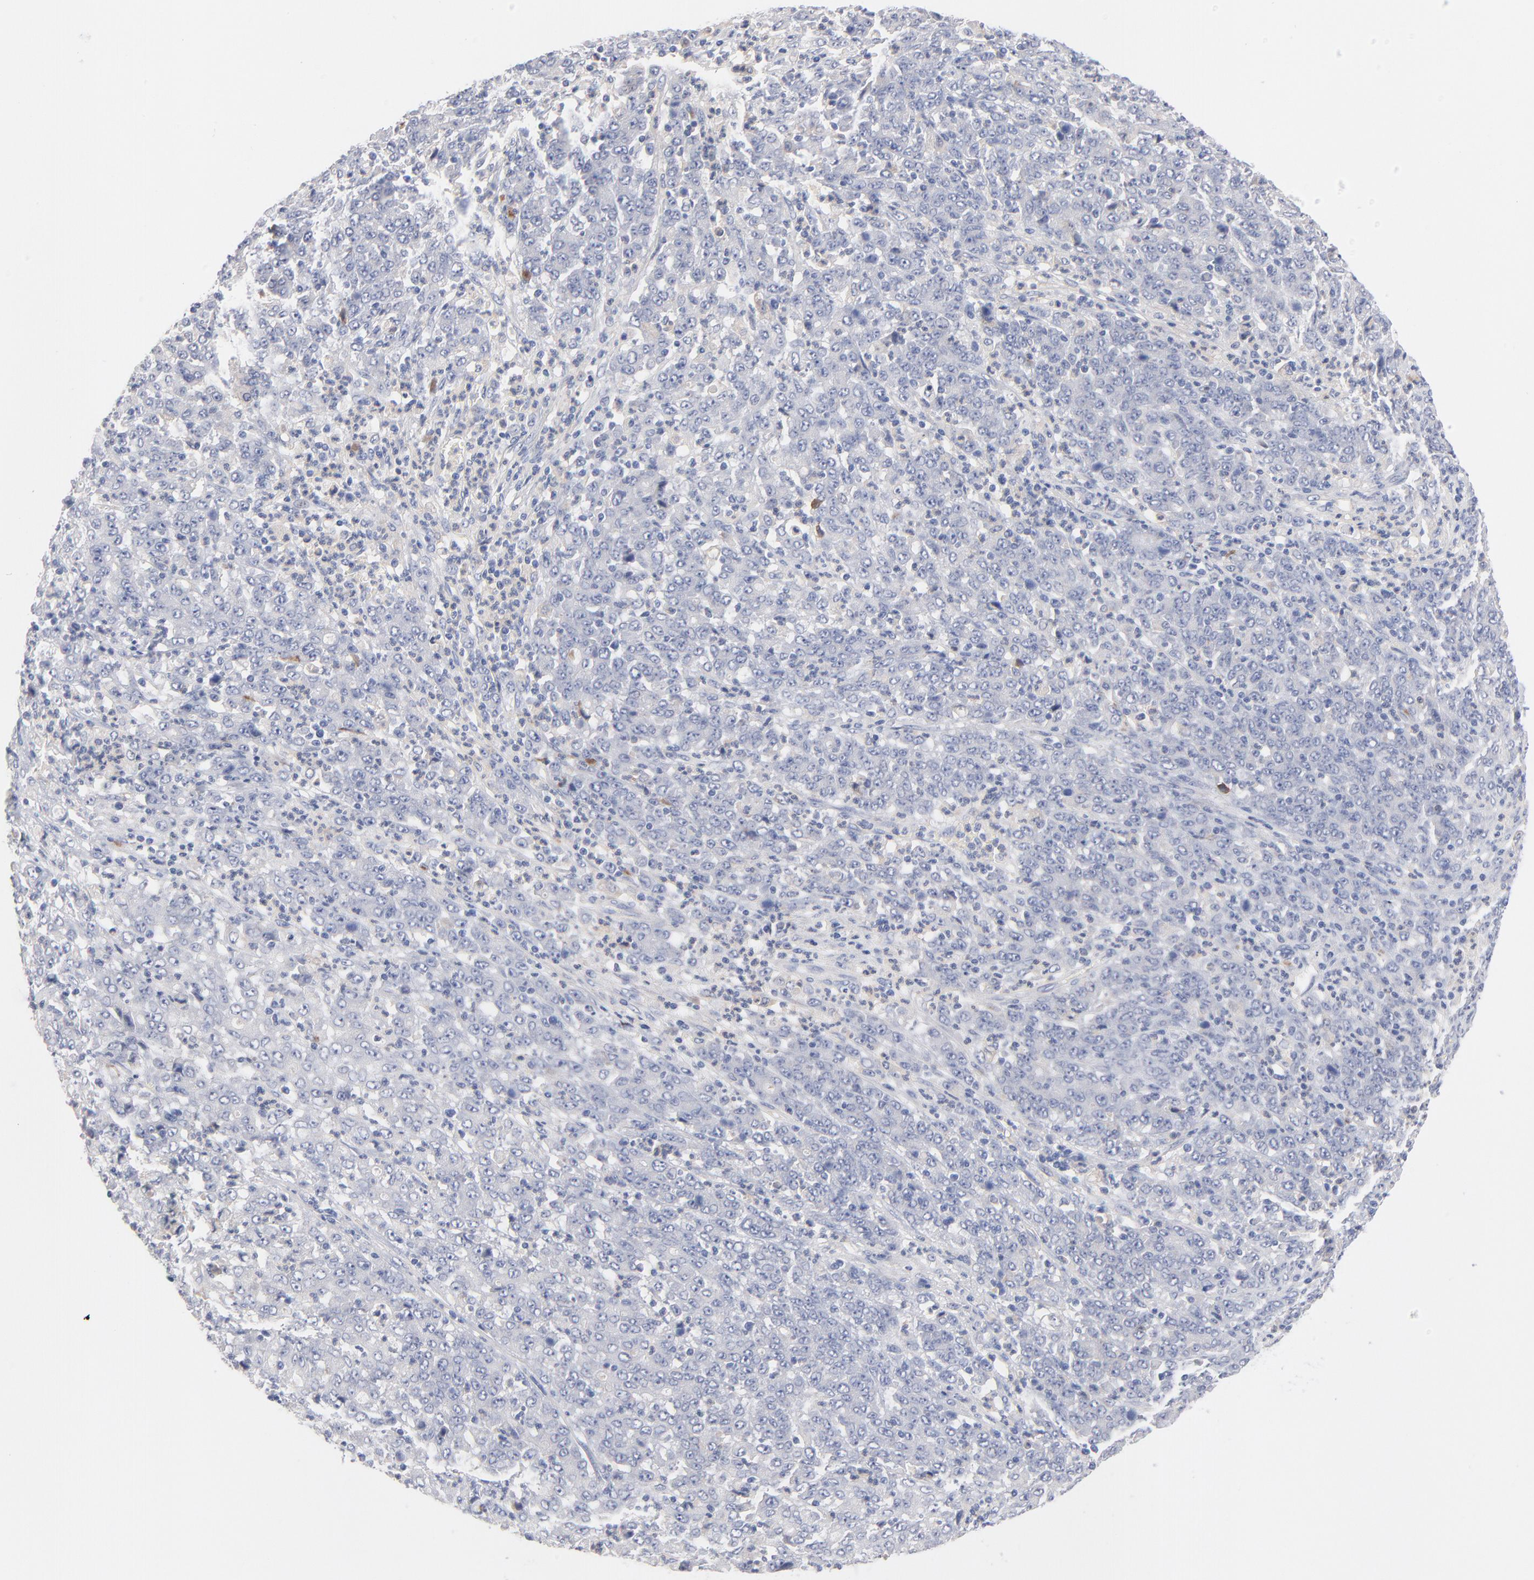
{"staining": {"intensity": "negative", "quantity": "none", "location": "none"}, "tissue": "stomach cancer", "cell_type": "Tumor cells", "image_type": "cancer", "snomed": [{"axis": "morphology", "description": "Adenocarcinoma, NOS"}, {"axis": "topography", "description": "Stomach, lower"}], "caption": "A high-resolution micrograph shows IHC staining of stomach cancer (adenocarcinoma), which displays no significant staining in tumor cells.", "gene": "F12", "patient": {"sex": "female", "age": 71}}